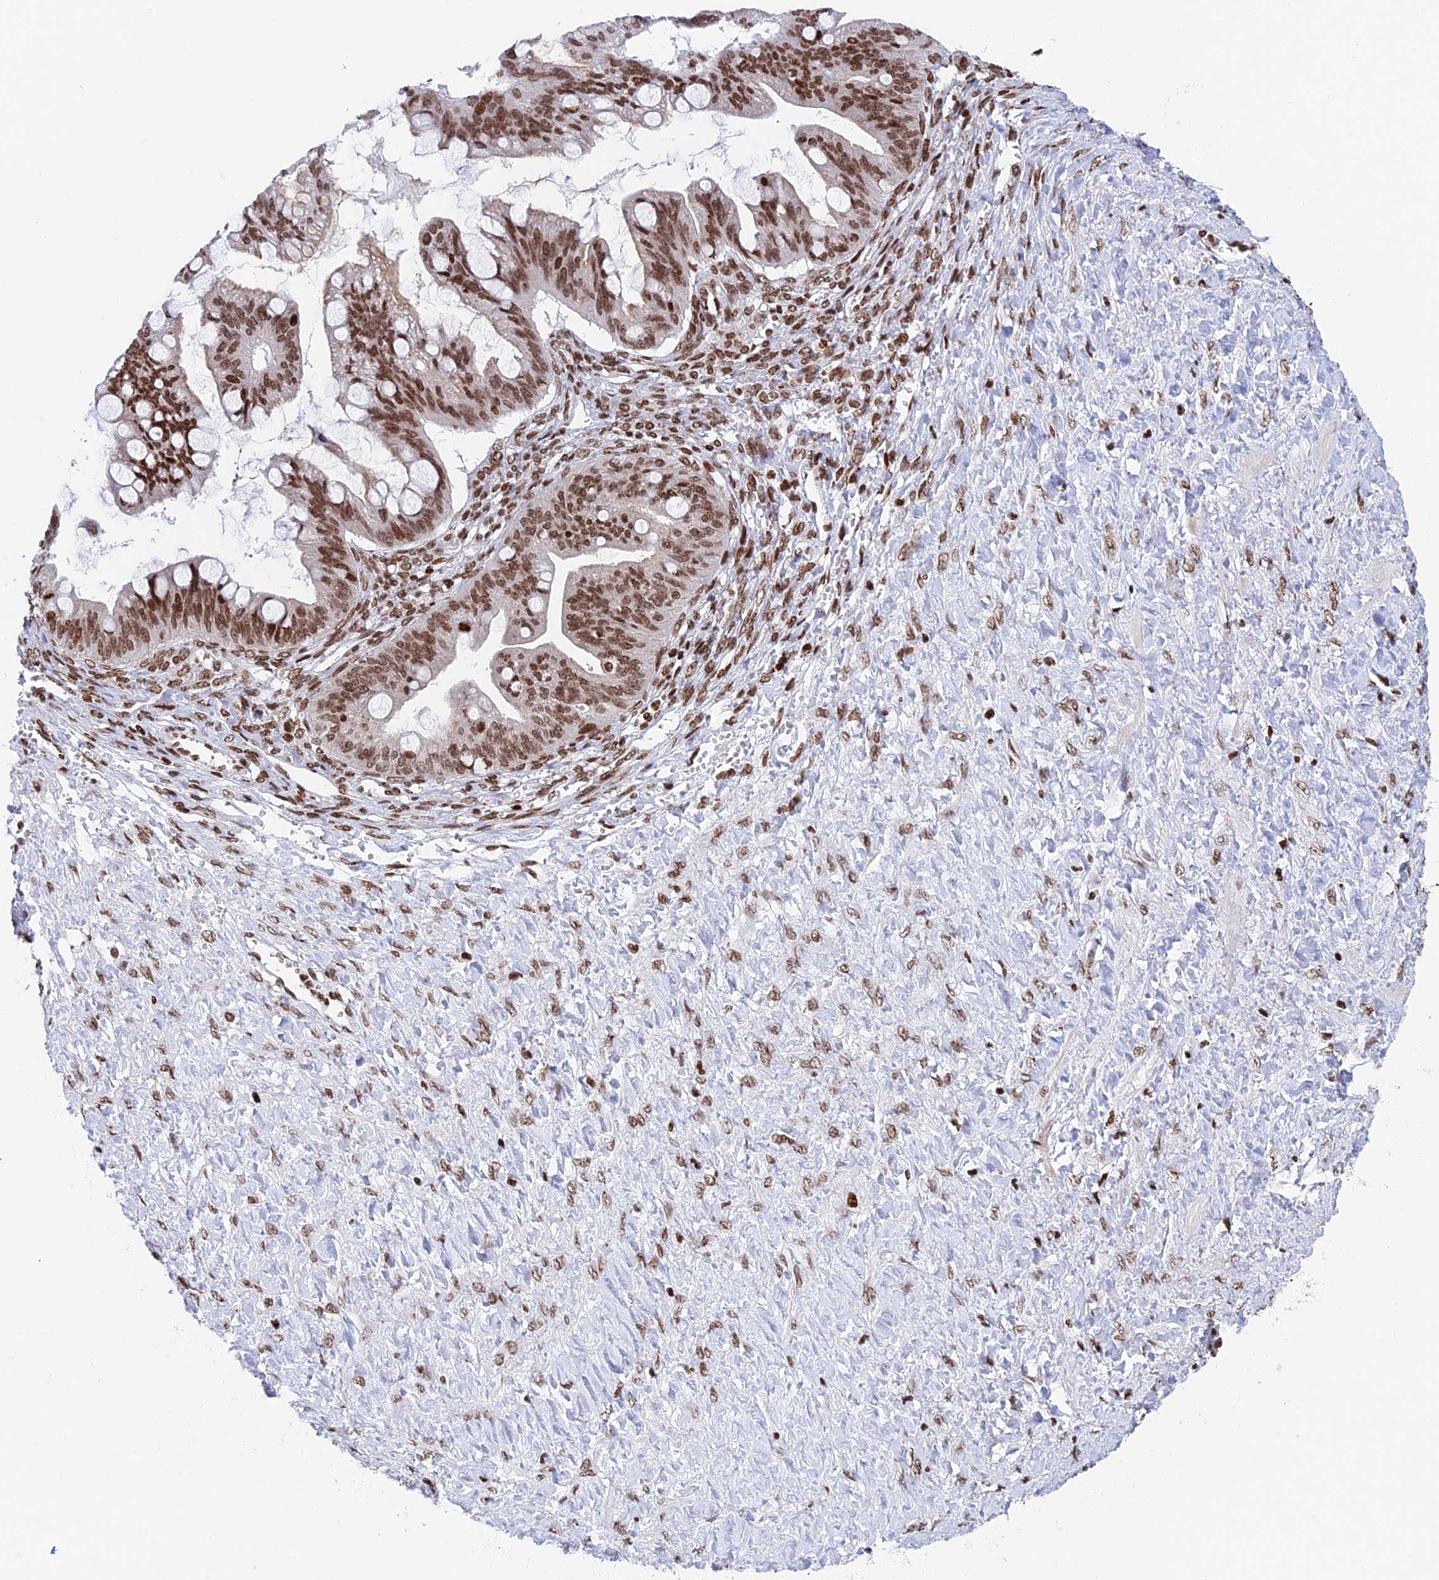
{"staining": {"intensity": "moderate", "quantity": ">75%", "location": "nuclear"}, "tissue": "ovarian cancer", "cell_type": "Tumor cells", "image_type": "cancer", "snomed": [{"axis": "morphology", "description": "Cystadenocarcinoma, mucinous, NOS"}, {"axis": "topography", "description": "Ovary"}], "caption": "Protein staining of ovarian mucinous cystadenocarcinoma tissue displays moderate nuclear positivity in approximately >75% of tumor cells.", "gene": "RPAP1", "patient": {"sex": "female", "age": 73}}